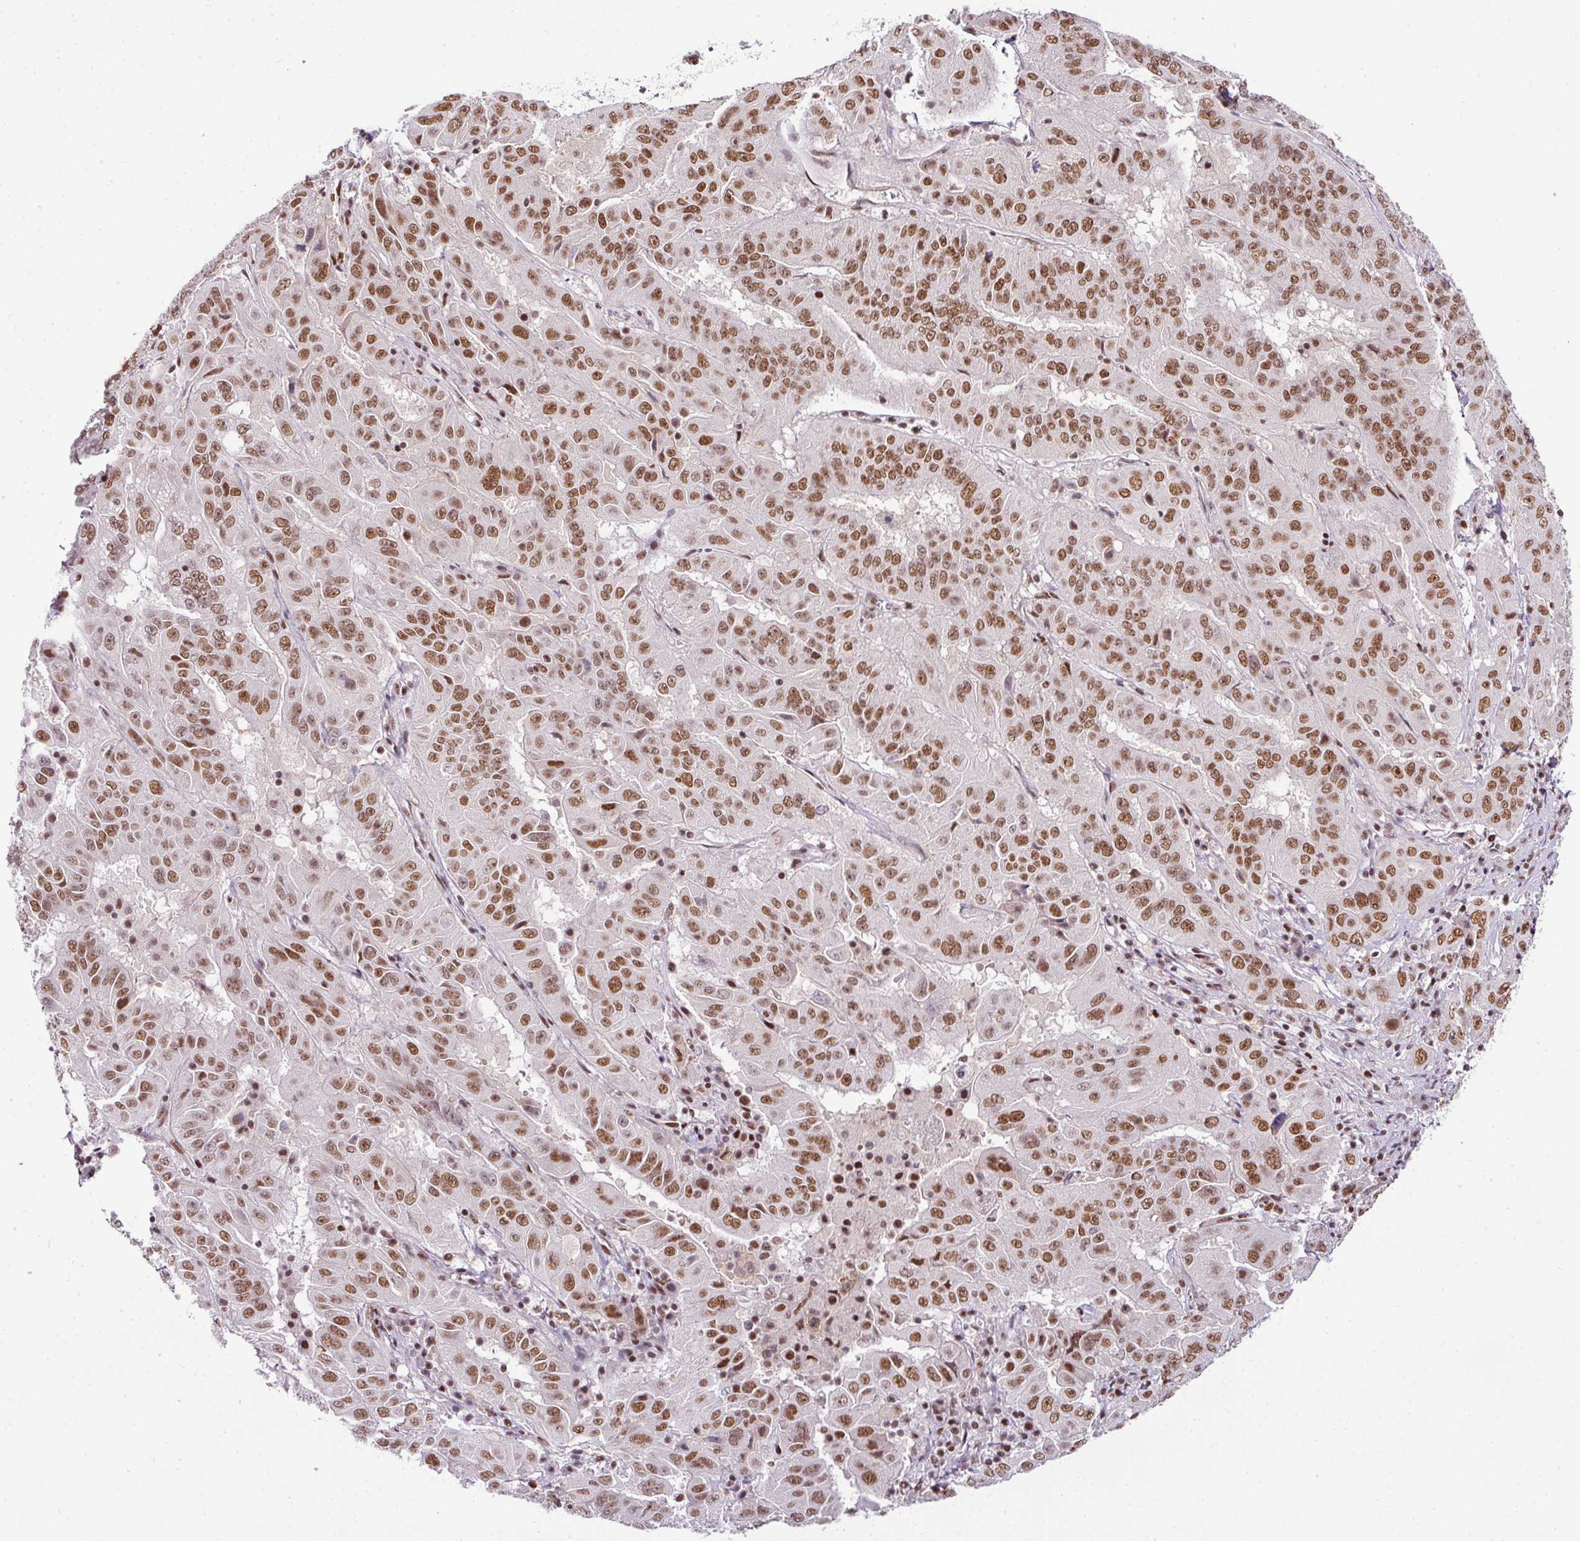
{"staining": {"intensity": "moderate", "quantity": ">75%", "location": "nuclear"}, "tissue": "pancreatic cancer", "cell_type": "Tumor cells", "image_type": "cancer", "snomed": [{"axis": "morphology", "description": "Adenocarcinoma, NOS"}, {"axis": "topography", "description": "Pancreas"}], "caption": "Tumor cells reveal moderate nuclear positivity in about >75% of cells in pancreatic adenocarcinoma.", "gene": "PGAP4", "patient": {"sex": "male", "age": 63}}